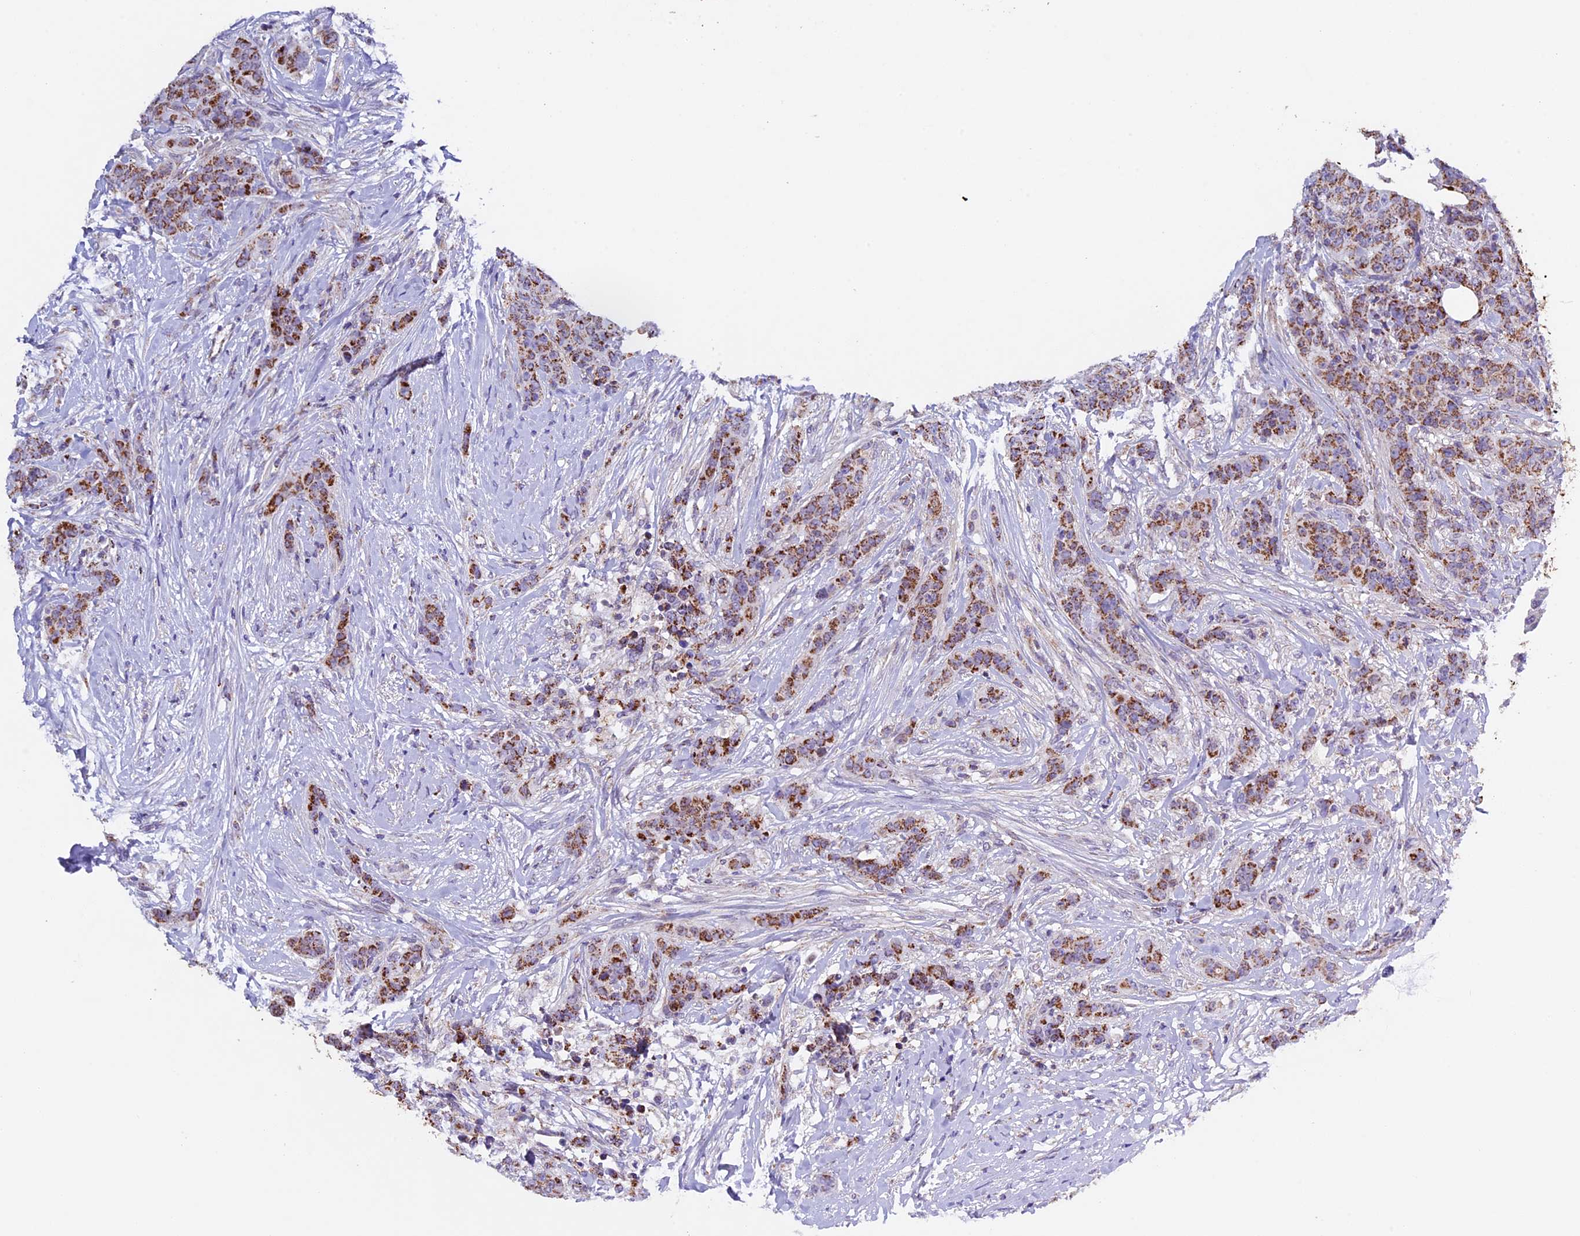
{"staining": {"intensity": "moderate", "quantity": ">75%", "location": "cytoplasmic/membranous"}, "tissue": "breast cancer", "cell_type": "Tumor cells", "image_type": "cancer", "snomed": [{"axis": "morphology", "description": "Duct carcinoma"}, {"axis": "topography", "description": "Breast"}], "caption": "About >75% of tumor cells in human breast cancer show moderate cytoplasmic/membranous protein staining as visualized by brown immunohistochemical staining.", "gene": "TFAM", "patient": {"sex": "female", "age": 40}}